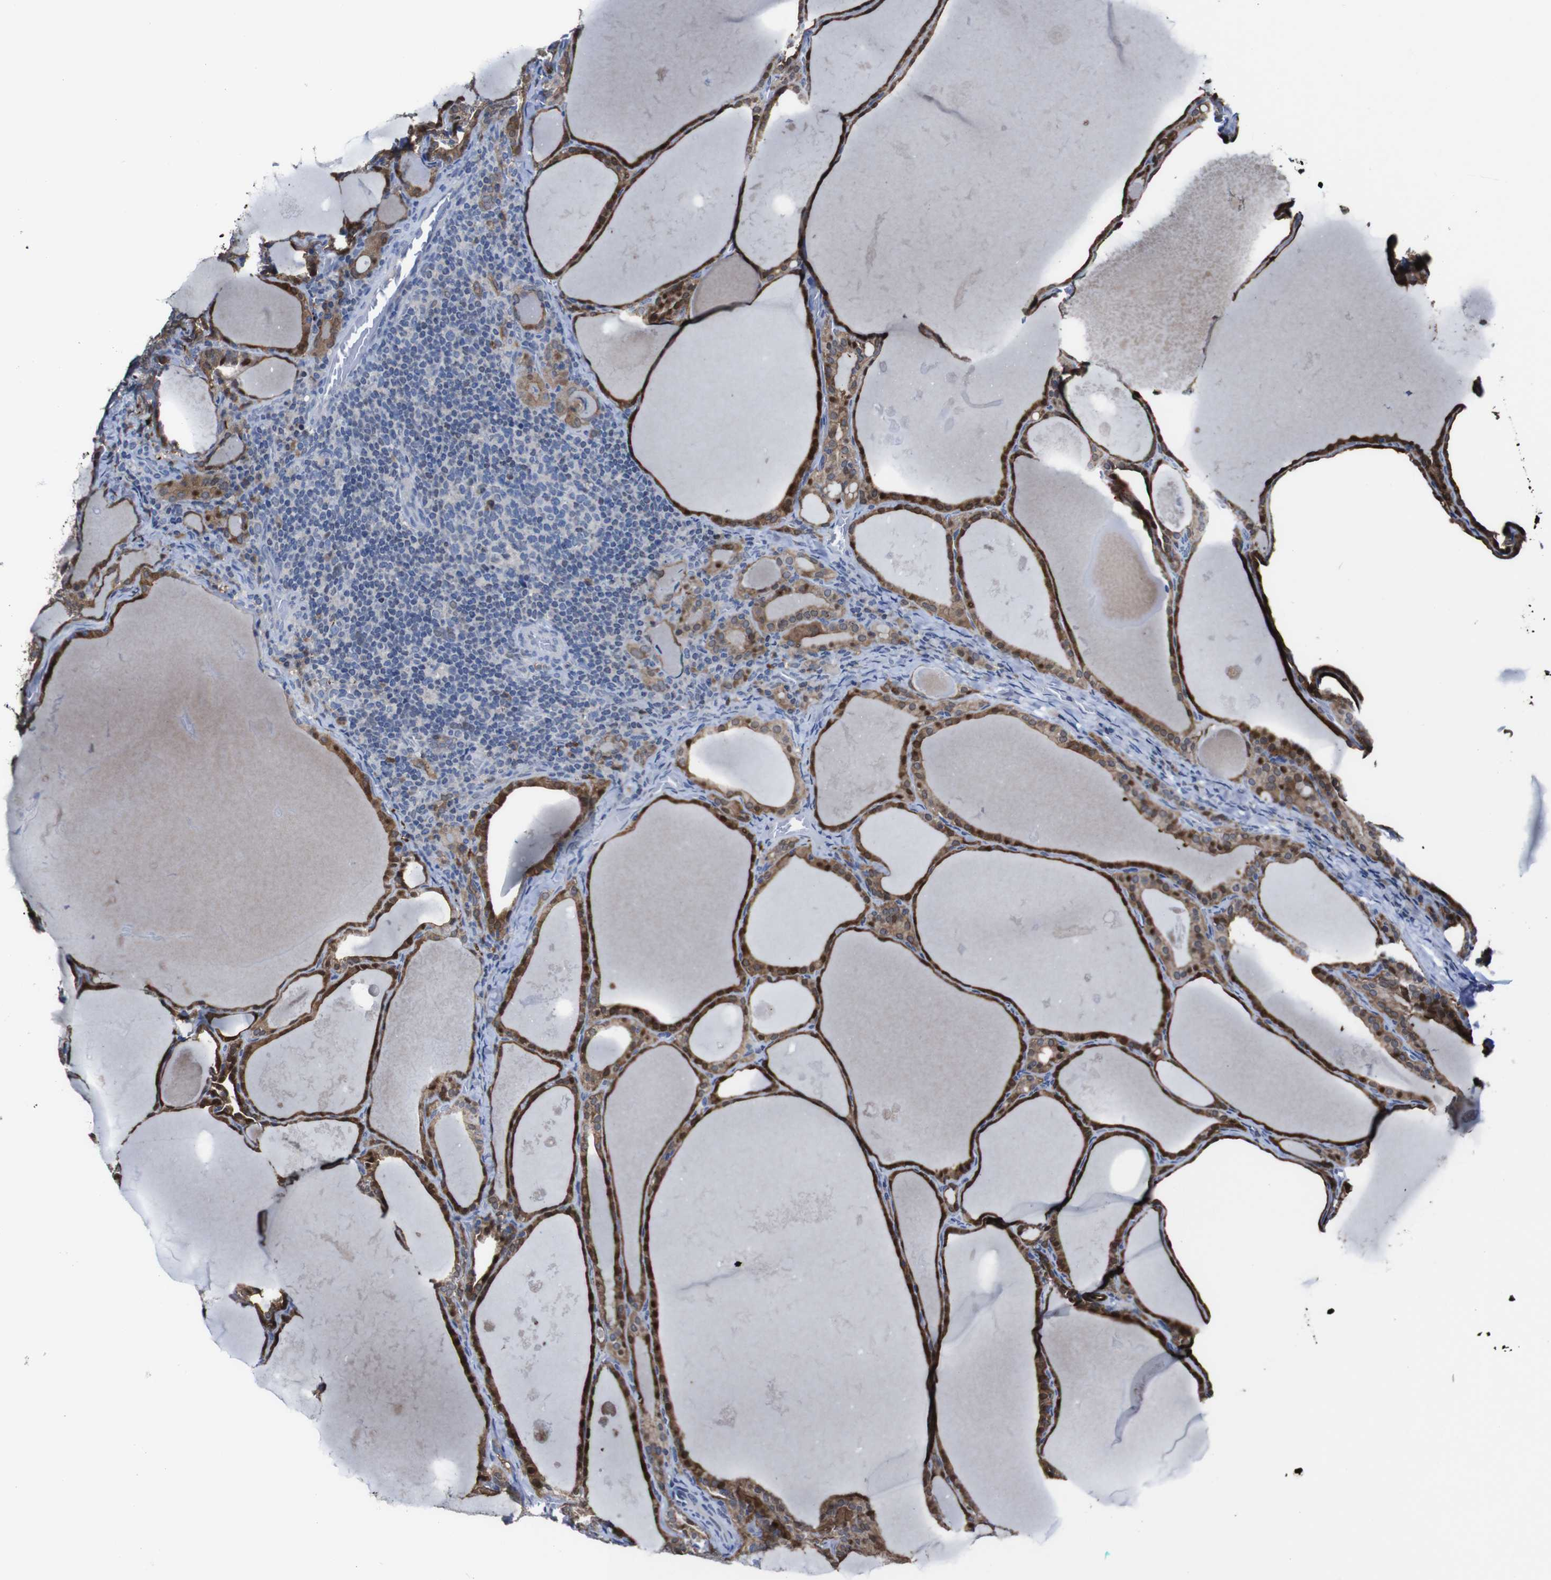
{"staining": {"intensity": "moderate", "quantity": "25%-75%", "location": "cytoplasmic/membranous"}, "tissue": "thyroid cancer", "cell_type": "Tumor cells", "image_type": "cancer", "snomed": [{"axis": "morphology", "description": "Papillary adenocarcinoma, NOS"}, {"axis": "topography", "description": "Thyroid gland"}], "caption": "Immunohistochemical staining of human papillary adenocarcinoma (thyroid) reveals medium levels of moderate cytoplasmic/membranous staining in approximately 25%-75% of tumor cells.", "gene": "SEMA4B", "patient": {"sex": "female", "age": 42}}